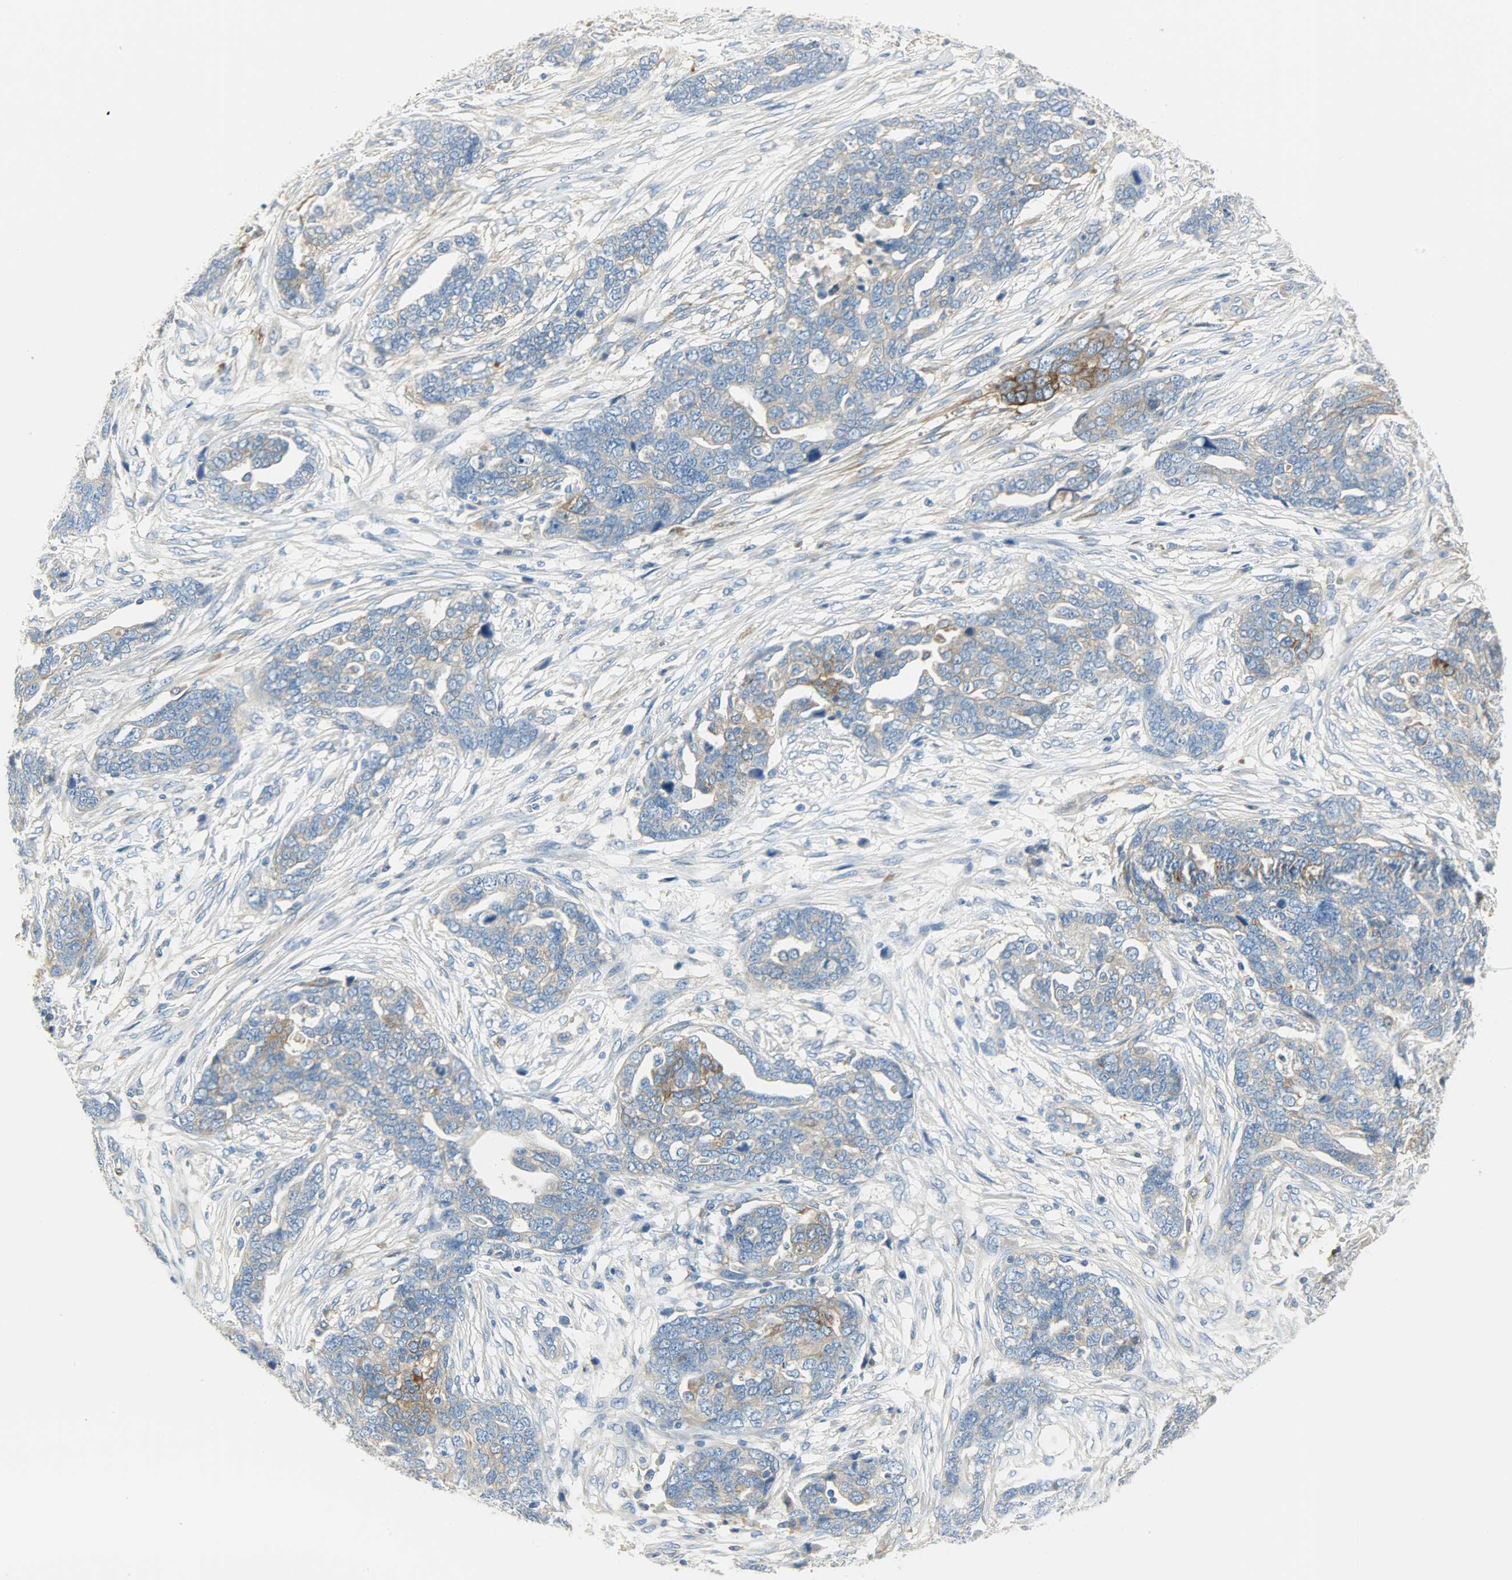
{"staining": {"intensity": "moderate", "quantity": "25%-75%", "location": "cytoplasmic/membranous"}, "tissue": "ovarian cancer", "cell_type": "Tumor cells", "image_type": "cancer", "snomed": [{"axis": "morphology", "description": "Normal tissue, NOS"}, {"axis": "morphology", "description": "Cystadenocarcinoma, serous, NOS"}, {"axis": "topography", "description": "Fallopian tube"}, {"axis": "topography", "description": "Ovary"}], "caption": "Moderate cytoplasmic/membranous expression for a protein is appreciated in about 25%-75% of tumor cells of ovarian cancer using IHC.", "gene": "WARS1", "patient": {"sex": "female", "age": 56}}